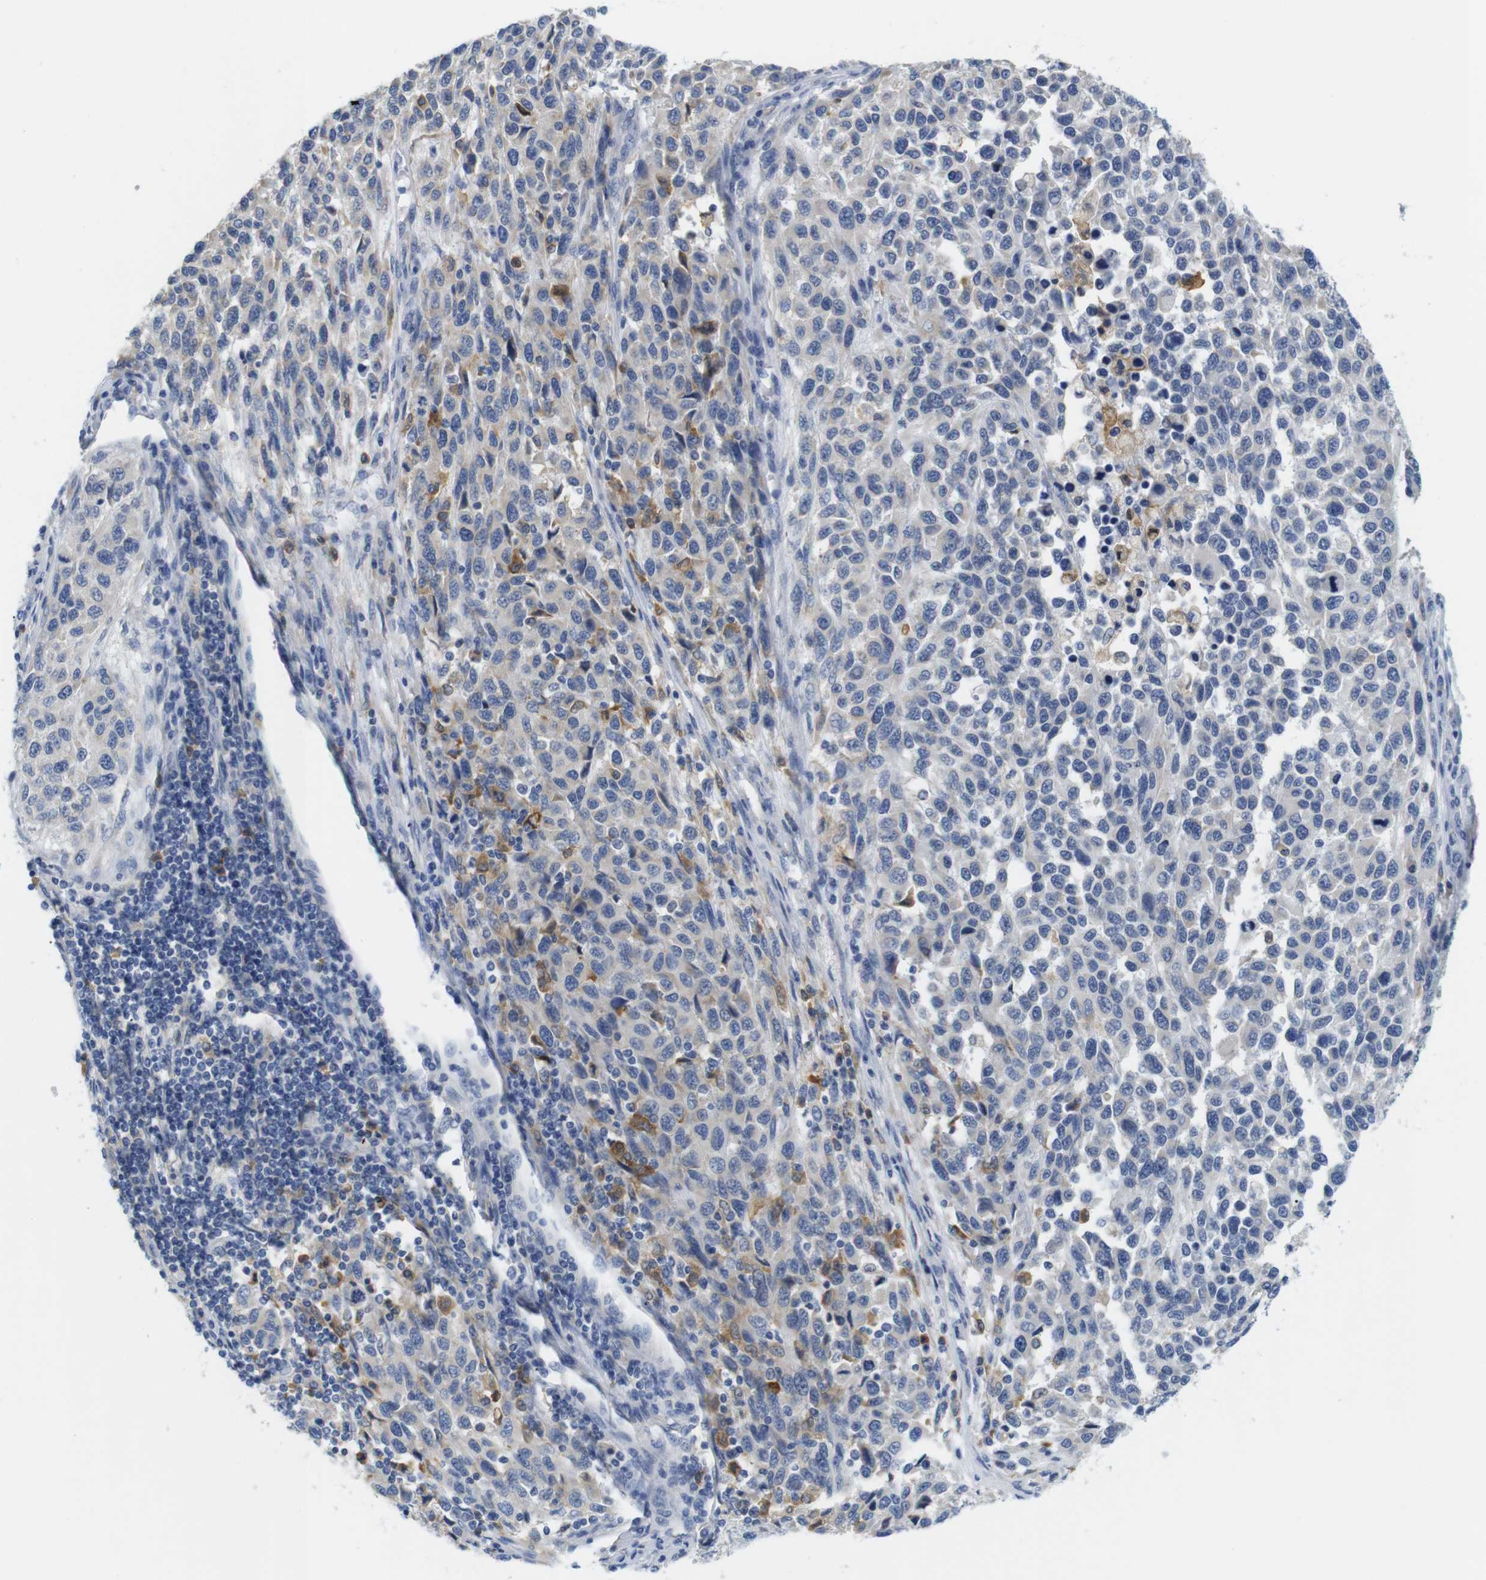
{"staining": {"intensity": "negative", "quantity": "none", "location": "none"}, "tissue": "melanoma", "cell_type": "Tumor cells", "image_type": "cancer", "snomed": [{"axis": "morphology", "description": "Malignant melanoma, Metastatic site"}, {"axis": "topography", "description": "Lymph node"}], "caption": "This is an immunohistochemistry (IHC) photomicrograph of human melanoma. There is no positivity in tumor cells.", "gene": "NEBL", "patient": {"sex": "male", "age": 61}}